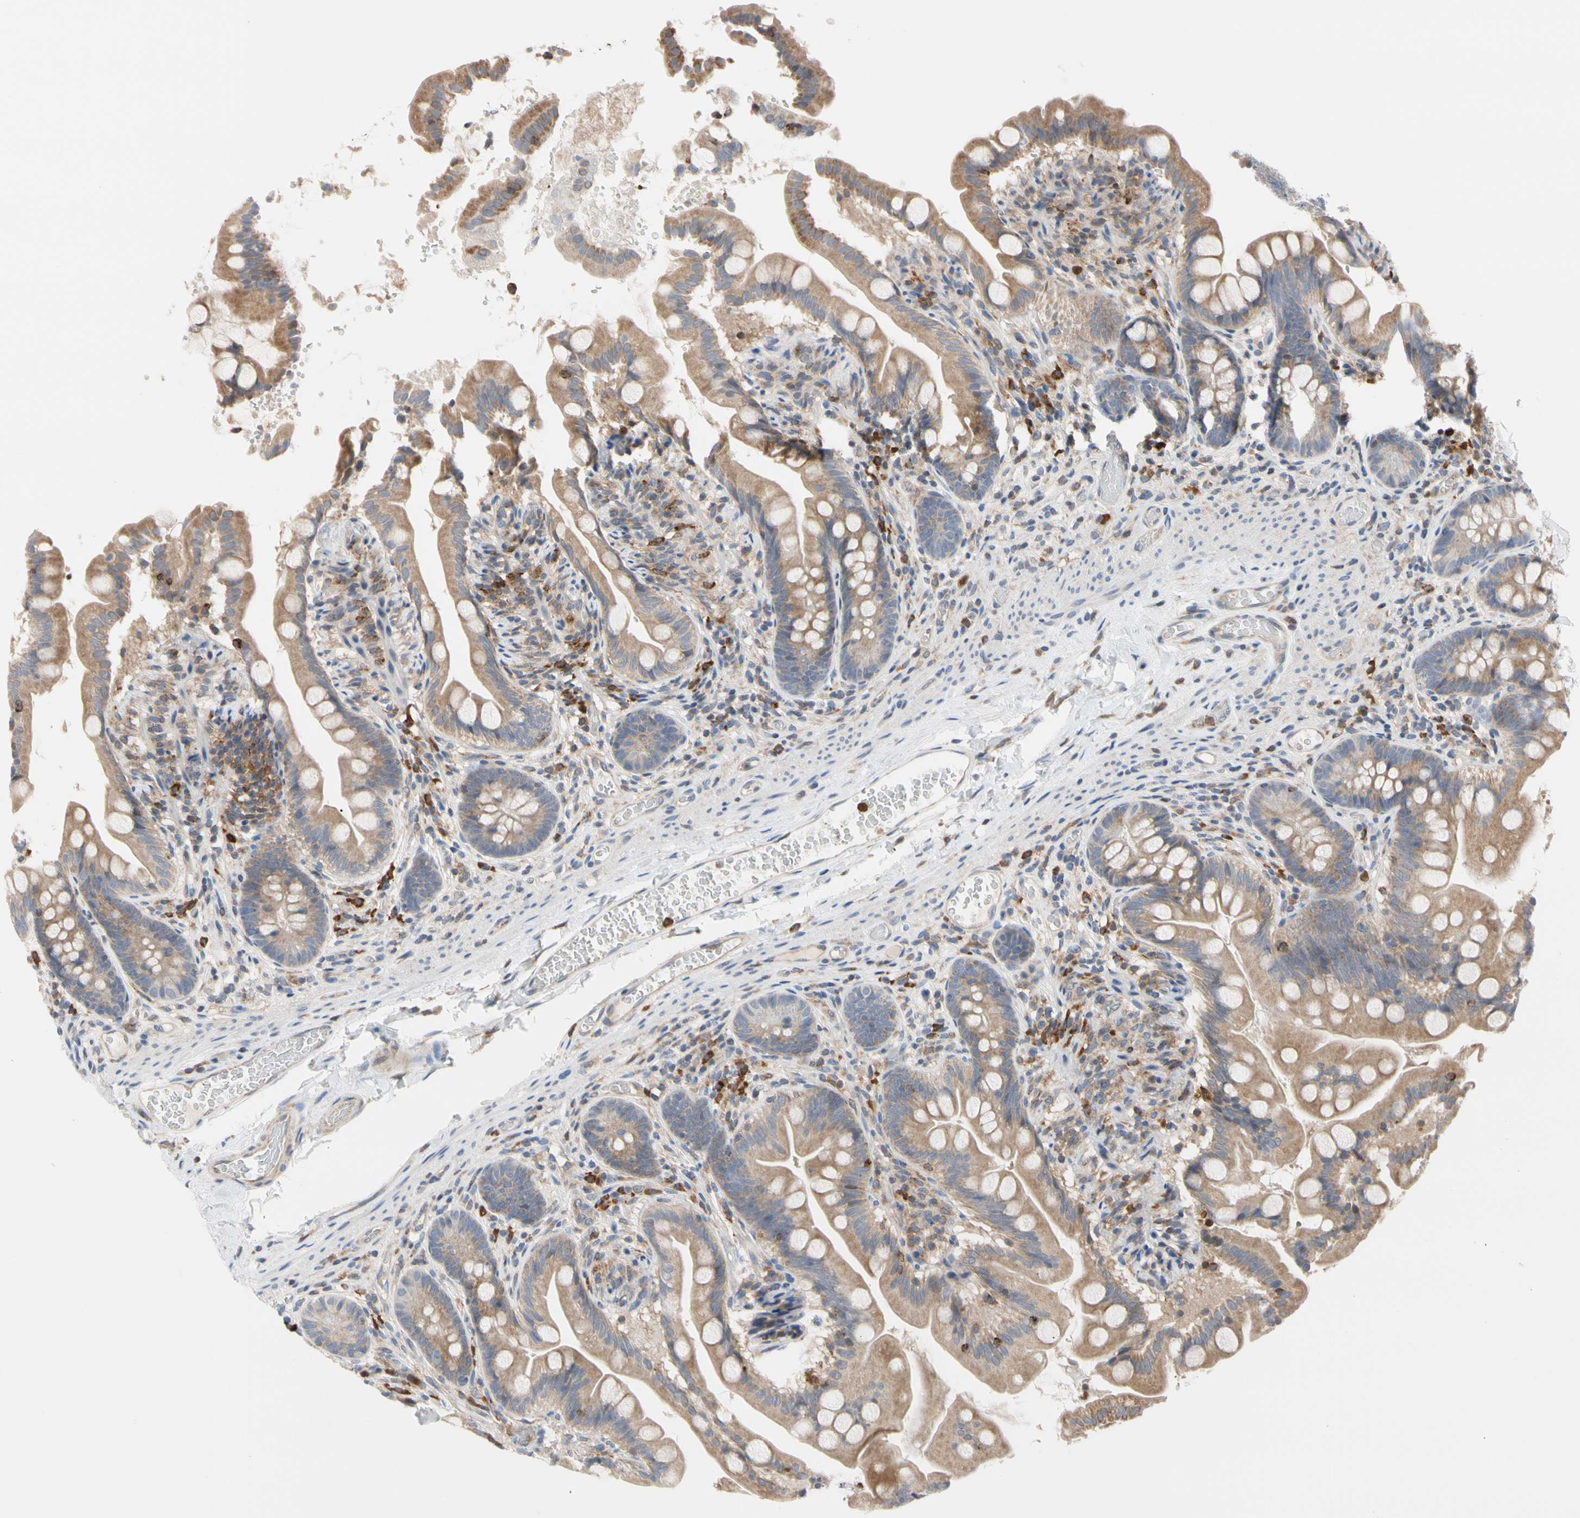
{"staining": {"intensity": "moderate", "quantity": ">75%", "location": "cytoplasmic/membranous"}, "tissue": "small intestine", "cell_type": "Glandular cells", "image_type": "normal", "snomed": [{"axis": "morphology", "description": "Normal tissue, NOS"}, {"axis": "topography", "description": "Small intestine"}], "caption": "Immunohistochemical staining of normal small intestine shows >75% levels of moderate cytoplasmic/membranous protein positivity in about >75% of glandular cells.", "gene": "MCL1", "patient": {"sex": "female", "age": 56}}